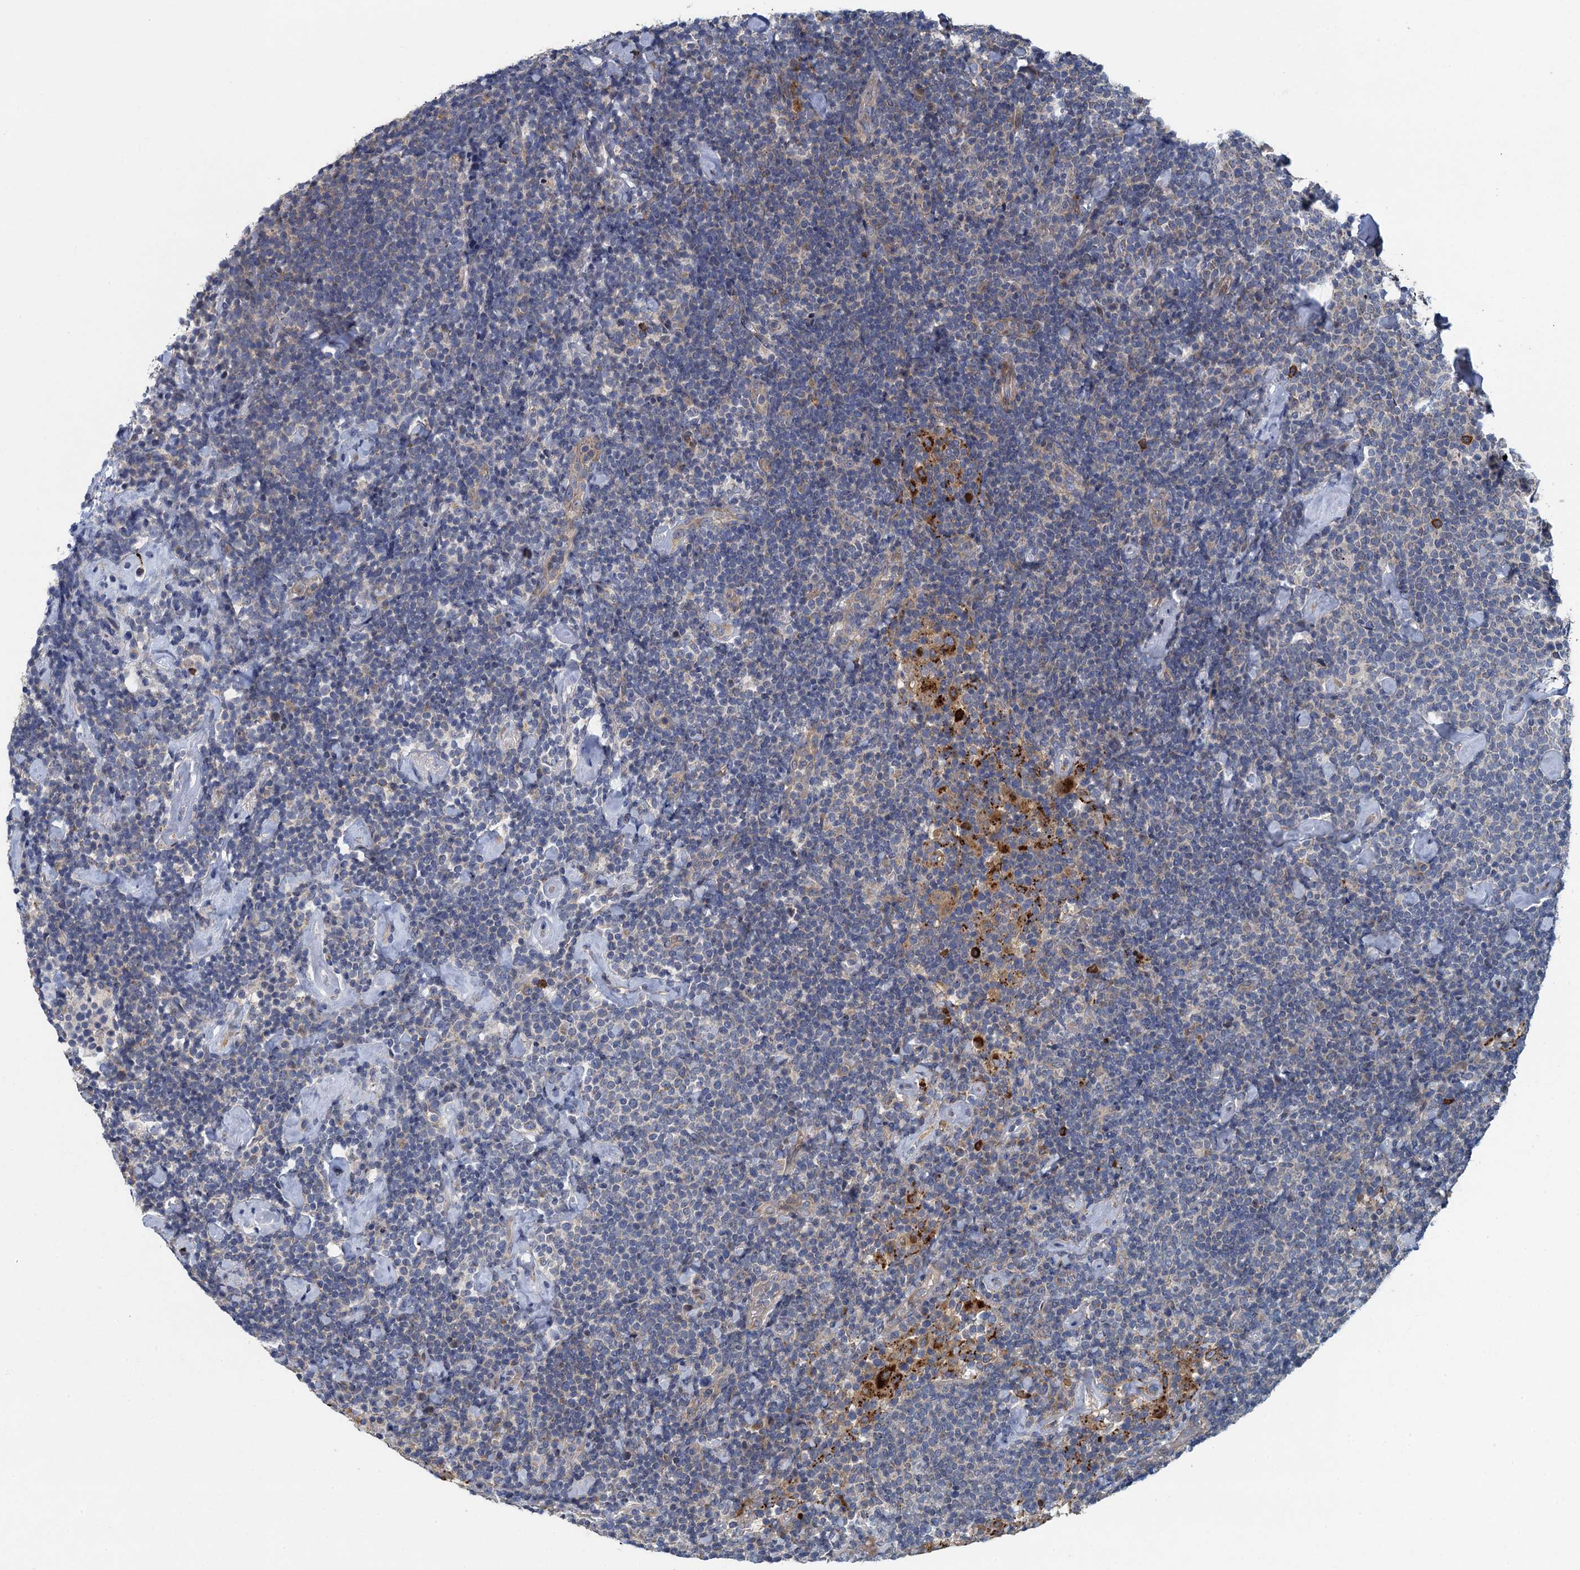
{"staining": {"intensity": "negative", "quantity": "none", "location": "none"}, "tissue": "lymphoma", "cell_type": "Tumor cells", "image_type": "cancer", "snomed": [{"axis": "morphology", "description": "Malignant lymphoma, non-Hodgkin's type, High grade"}, {"axis": "topography", "description": "Lymph node"}], "caption": "An immunohistochemistry image of lymphoma is shown. There is no staining in tumor cells of lymphoma. The staining was performed using DAB to visualize the protein expression in brown, while the nuclei were stained in blue with hematoxylin (Magnification: 20x).", "gene": "KBTBD8", "patient": {"sex": "male", "age": 61}}